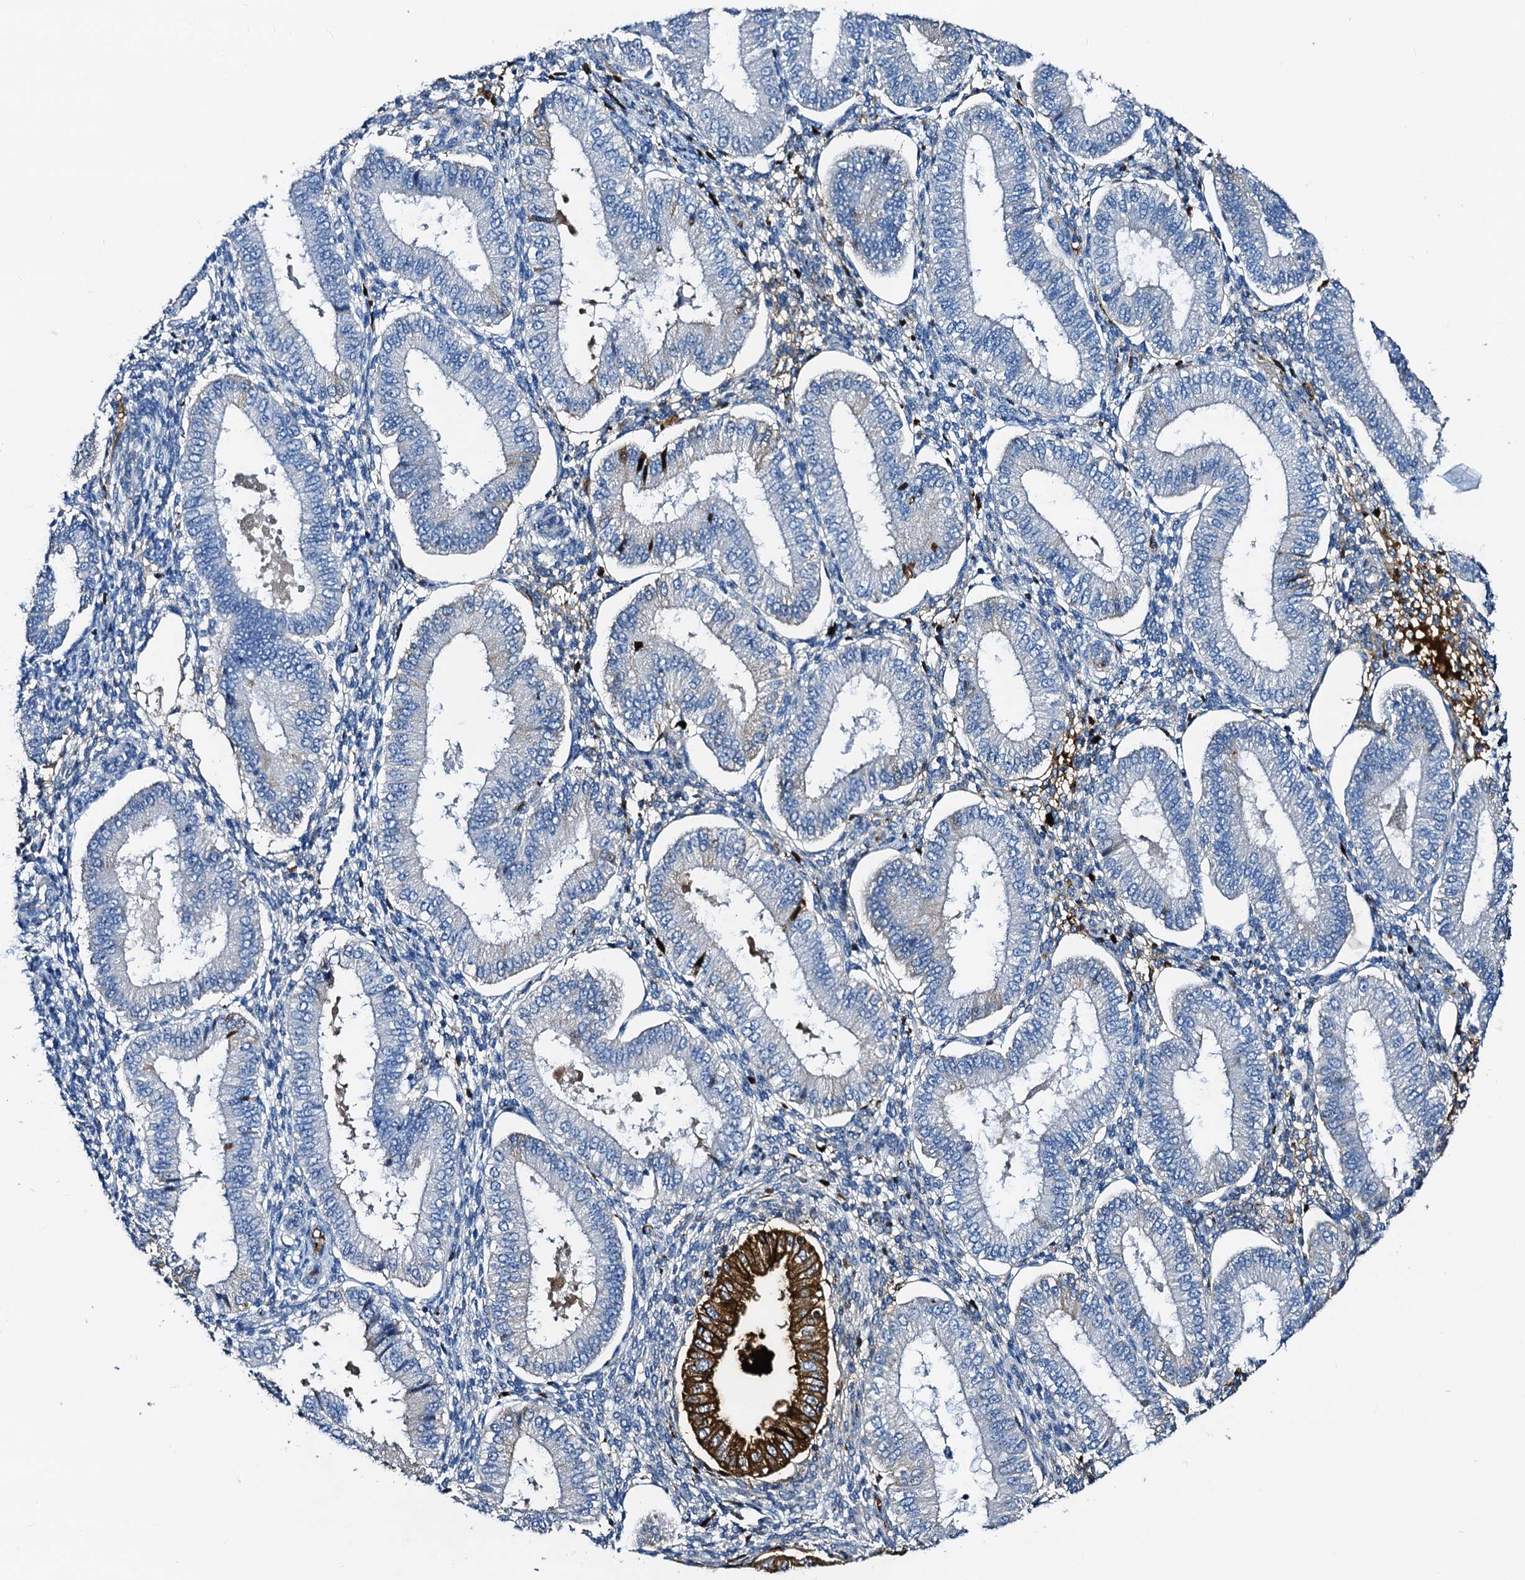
{"staining": {"intensity": "negative", "quantity": "none", "location": "none"}, "tissue": "endometrium", "cell_type": "Cells in endometrial stroma", "image_type": "normal", "snomed": [{"axis": "morphology", "description": "Normal tissue, NOS"}, {"axis": "topography", "description": "Endometrium"}], "caption": "A micrograph of endometrium stained for a protein exhibits no brown staining in cells in endometrial stroma. (Brightfield microscopy of DAB (3,3'-diaminobenzidine) IHC at high magnification).", "gene": "FREM3", "patient": {"sex": "female", "age": 39}}